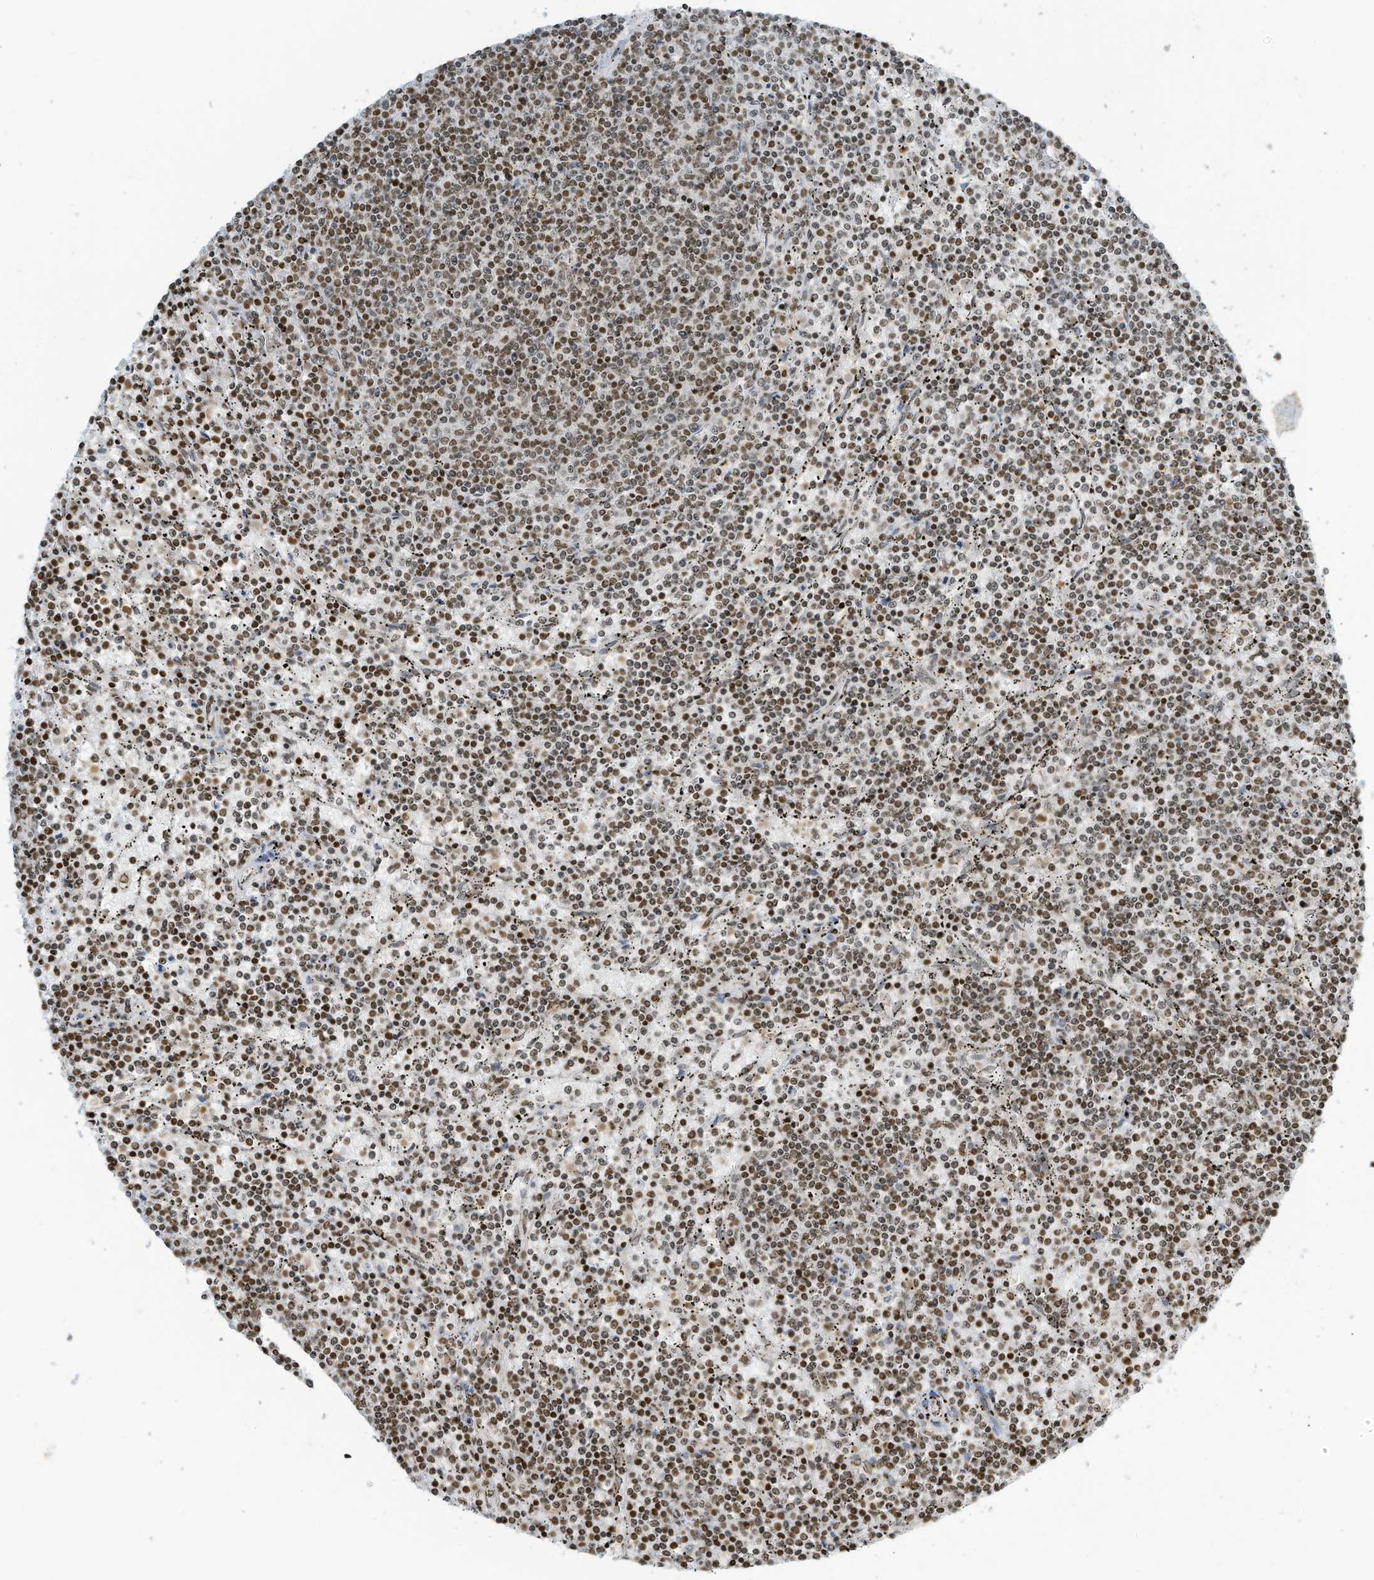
{"staining": {"intensity": "moderate", "quantity": ">75%", "location": "nuclear"}, "tissue": "lymphoma", "cell_type": "Tumor cells", "image_type": "cancer", "snomed": [{"axis": "morphology", "description": "Malignant lymphoma, non-Hodgkin's type, Low grade"}, {"axis": "topography", "description": "Spleen"}], "caption": "Brown immunohistochemical staining in lymphoma exhibits moderate nuclear expression in about >75% of tumor cells. The staining is performed using DAB (3,3'-diaminobenzidine) brown chromogen to label protein expression. The nuclei are counter-stained blue using hematoxylin.", "gene": "ADI1", "patient": {"sex": "female", "age": 50}}